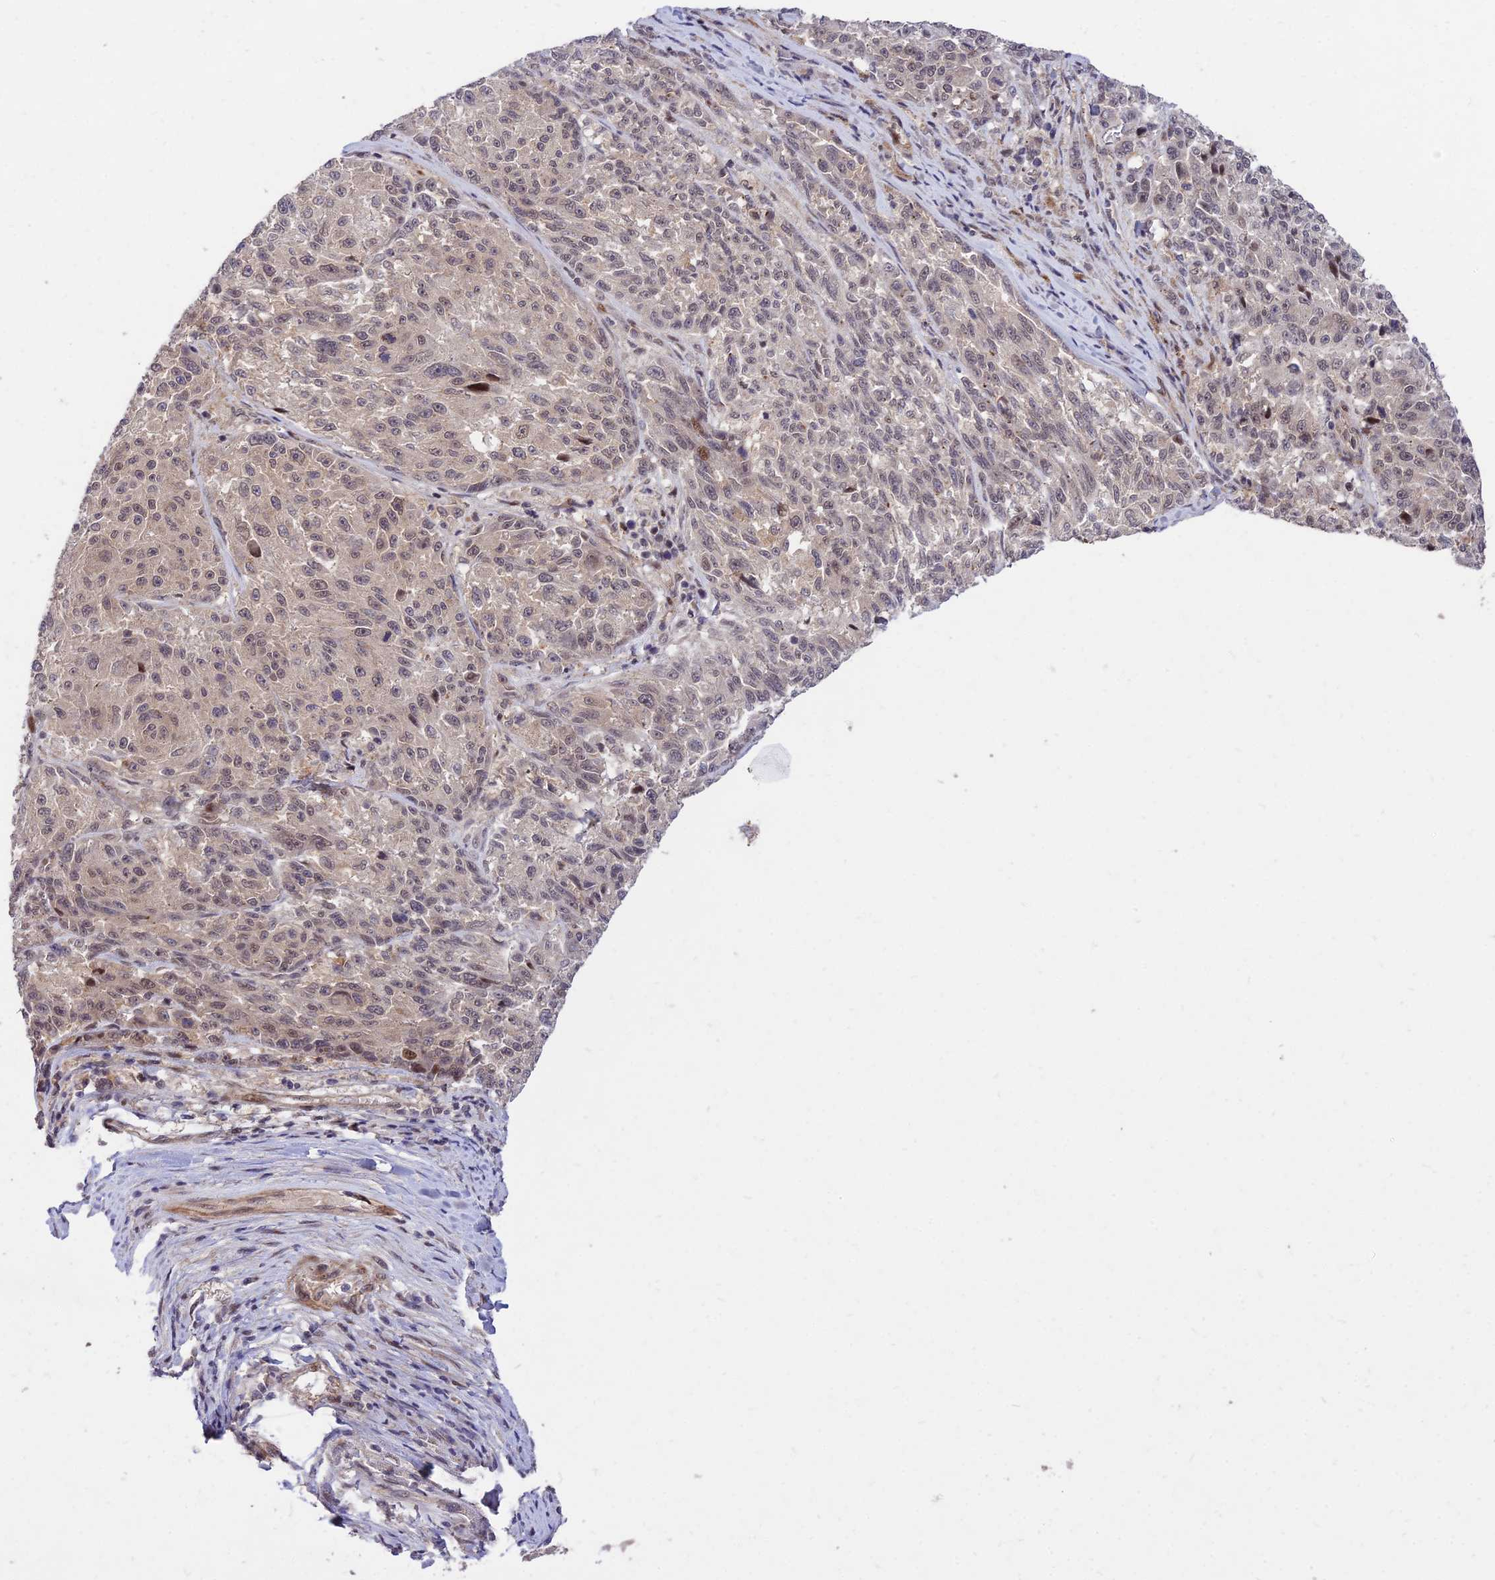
{"staining": {"intensity": "weak", "quantity": ">75%", "location": "nuclear"}, "tissue": "melanoma", "cell_type": "Tumor cells", "image_type": "cancer", "snomed": [{"axis": "morphology", "description": "Malignant melanoma, NOS"}, {"axis": "topography", "description": "Skin"}], "caption": "This micrograph exhibits immunohistochemistry (IHC) staining of malignant melanoma, with low weak nuclear positivity in about >75% of tumor cells.", "gene": "ZNF85", "patient": {"sex": "male", "age": 53}}